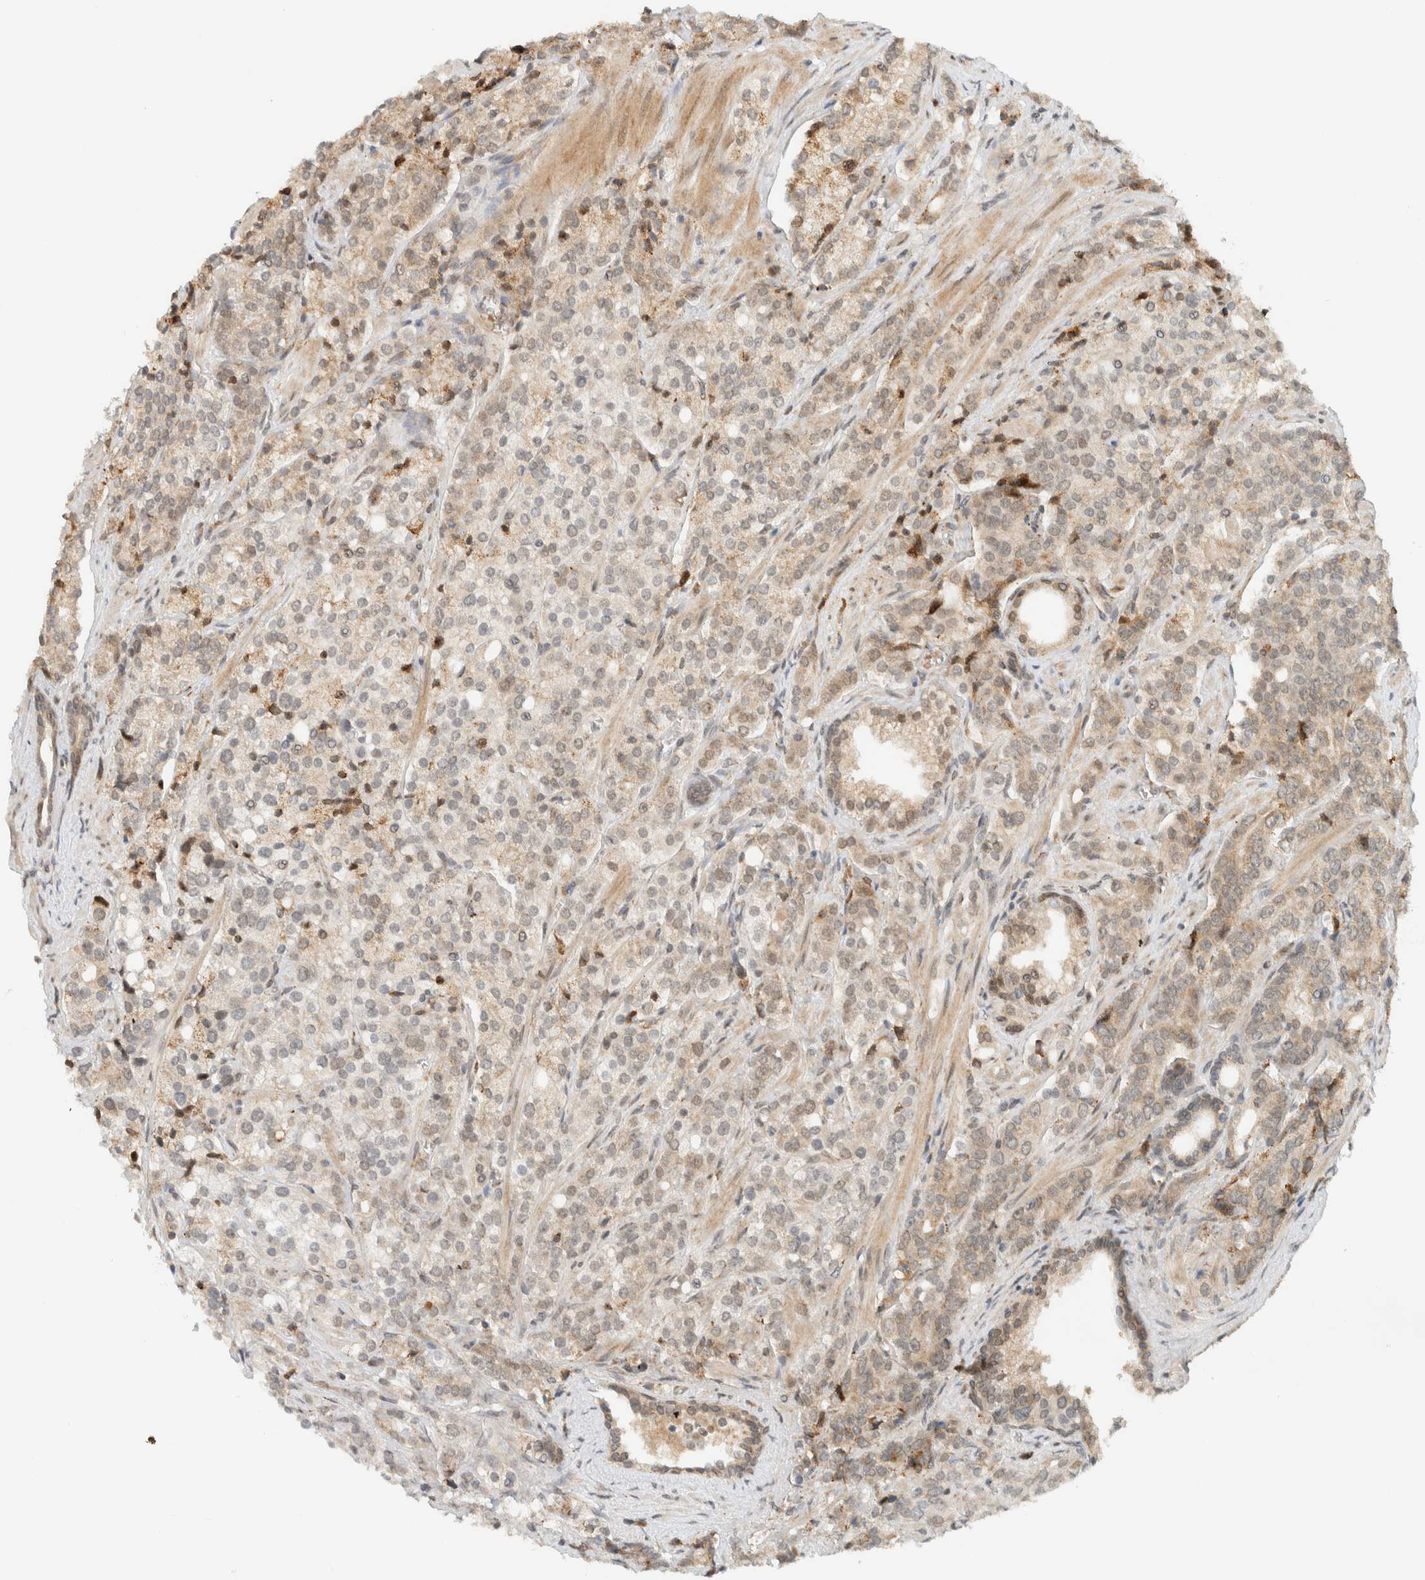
{"staining": {"intensity": "weak", "quantity": "<25%", "location": "cytoplasmic/membranous"}, "tissue": "prostate cancer", "cell_type": "Tumor cells", "image_type": "cancer", "snomed": [{"axis": "morphology", "description": "Adenocarcinoma, High grade"}, {"axis": "topography", "description": "Prostate"}], "caption": "Protein analysis of prostate cancer (high-grade adenocarcinoma) exhibits no significant staining in tumor cells.", "gene": "ITPRID1", "patient": {"sex": "male", "age": 71}}